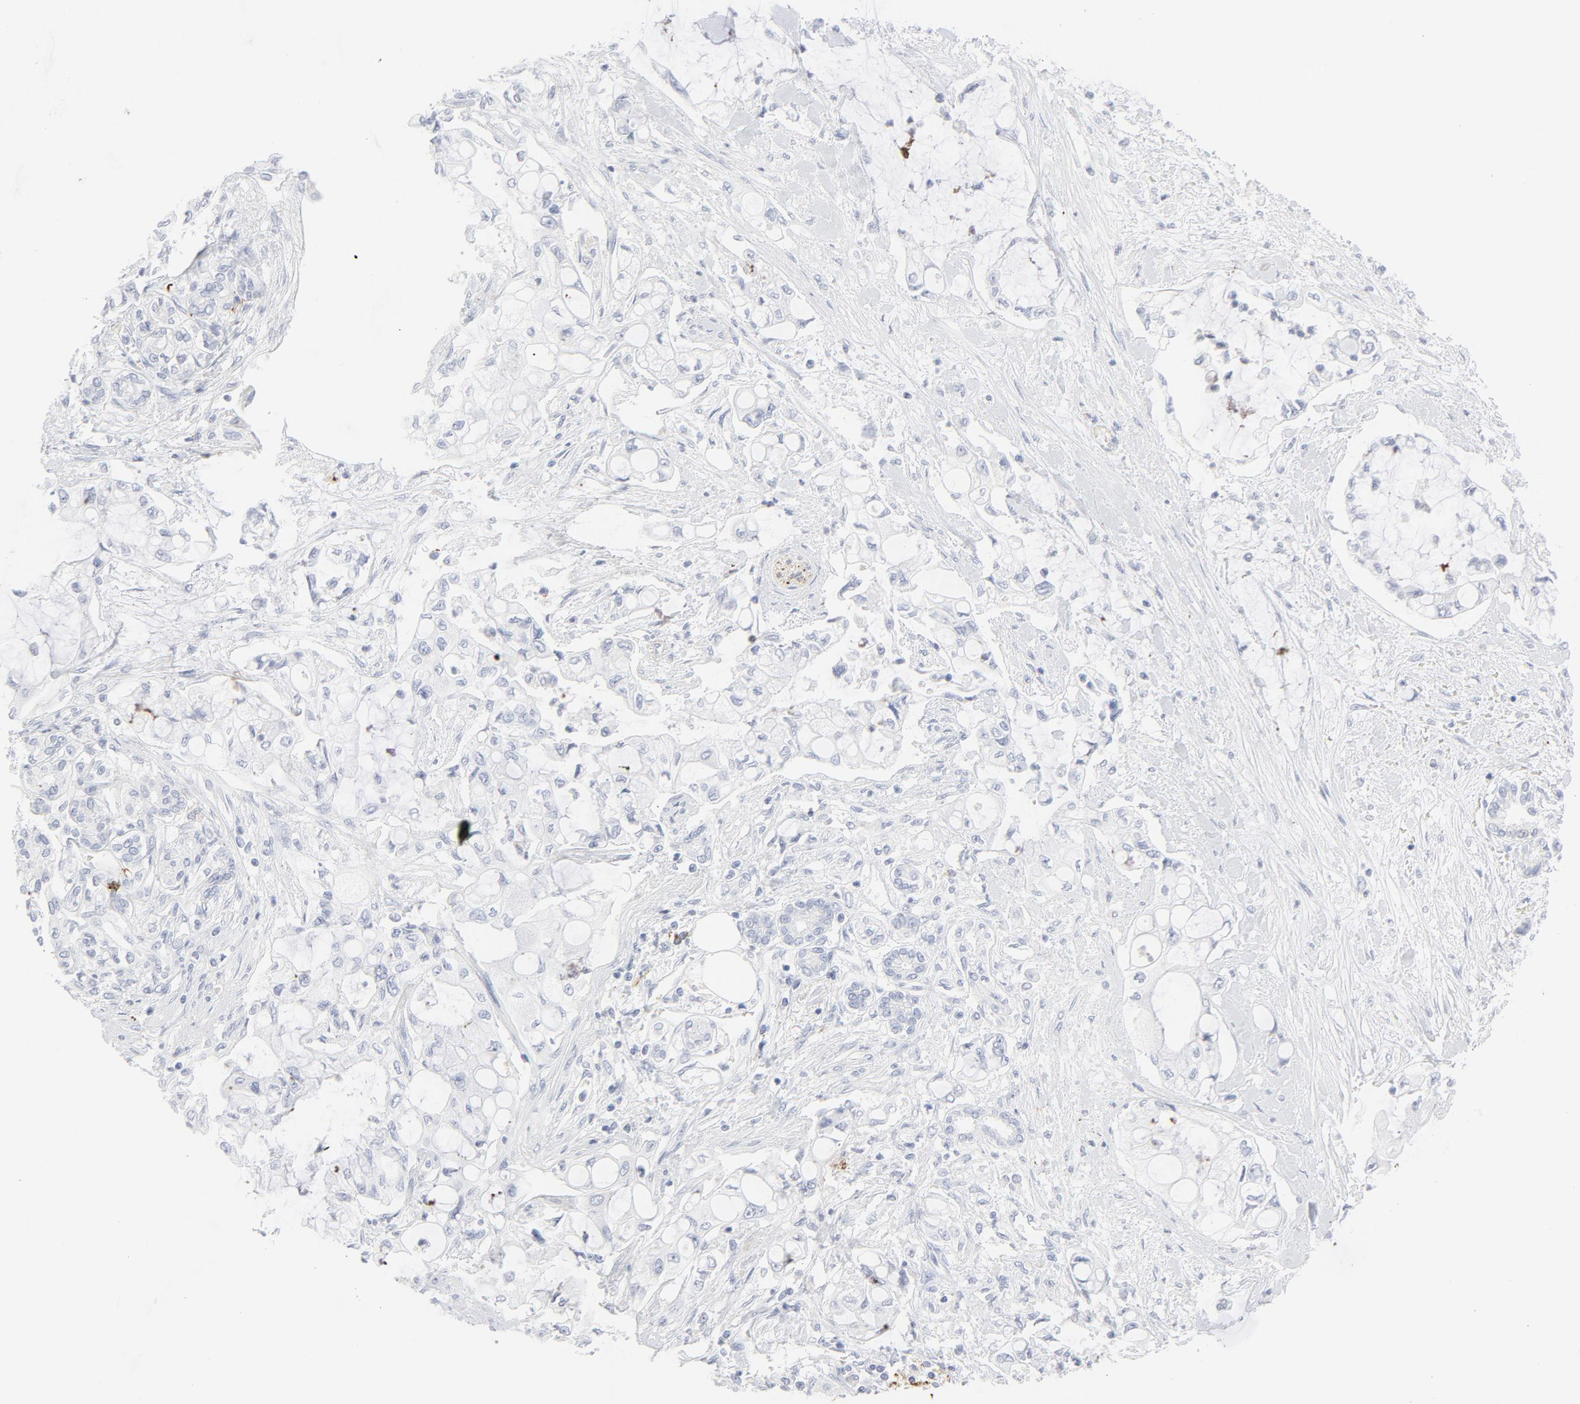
{"staining": {"intensity": "negative", "quantity": "none", "location": "none"}, "tissue": "pancreatic cancer", "cell_type": "Tumor cells", "image_type": "cancer", "snomed": [{"axis": "morphology", "description": "Adenocarcinoma, NOS"}, {"axis": "topography", "description": "Pancreas"}], "caption": "IHC of human pancreatic cancer (adenocarcinoma) displays no positivity in tumor cells.", "gene": "CCR7", "patient": {"sex": "female", "age": 70}}